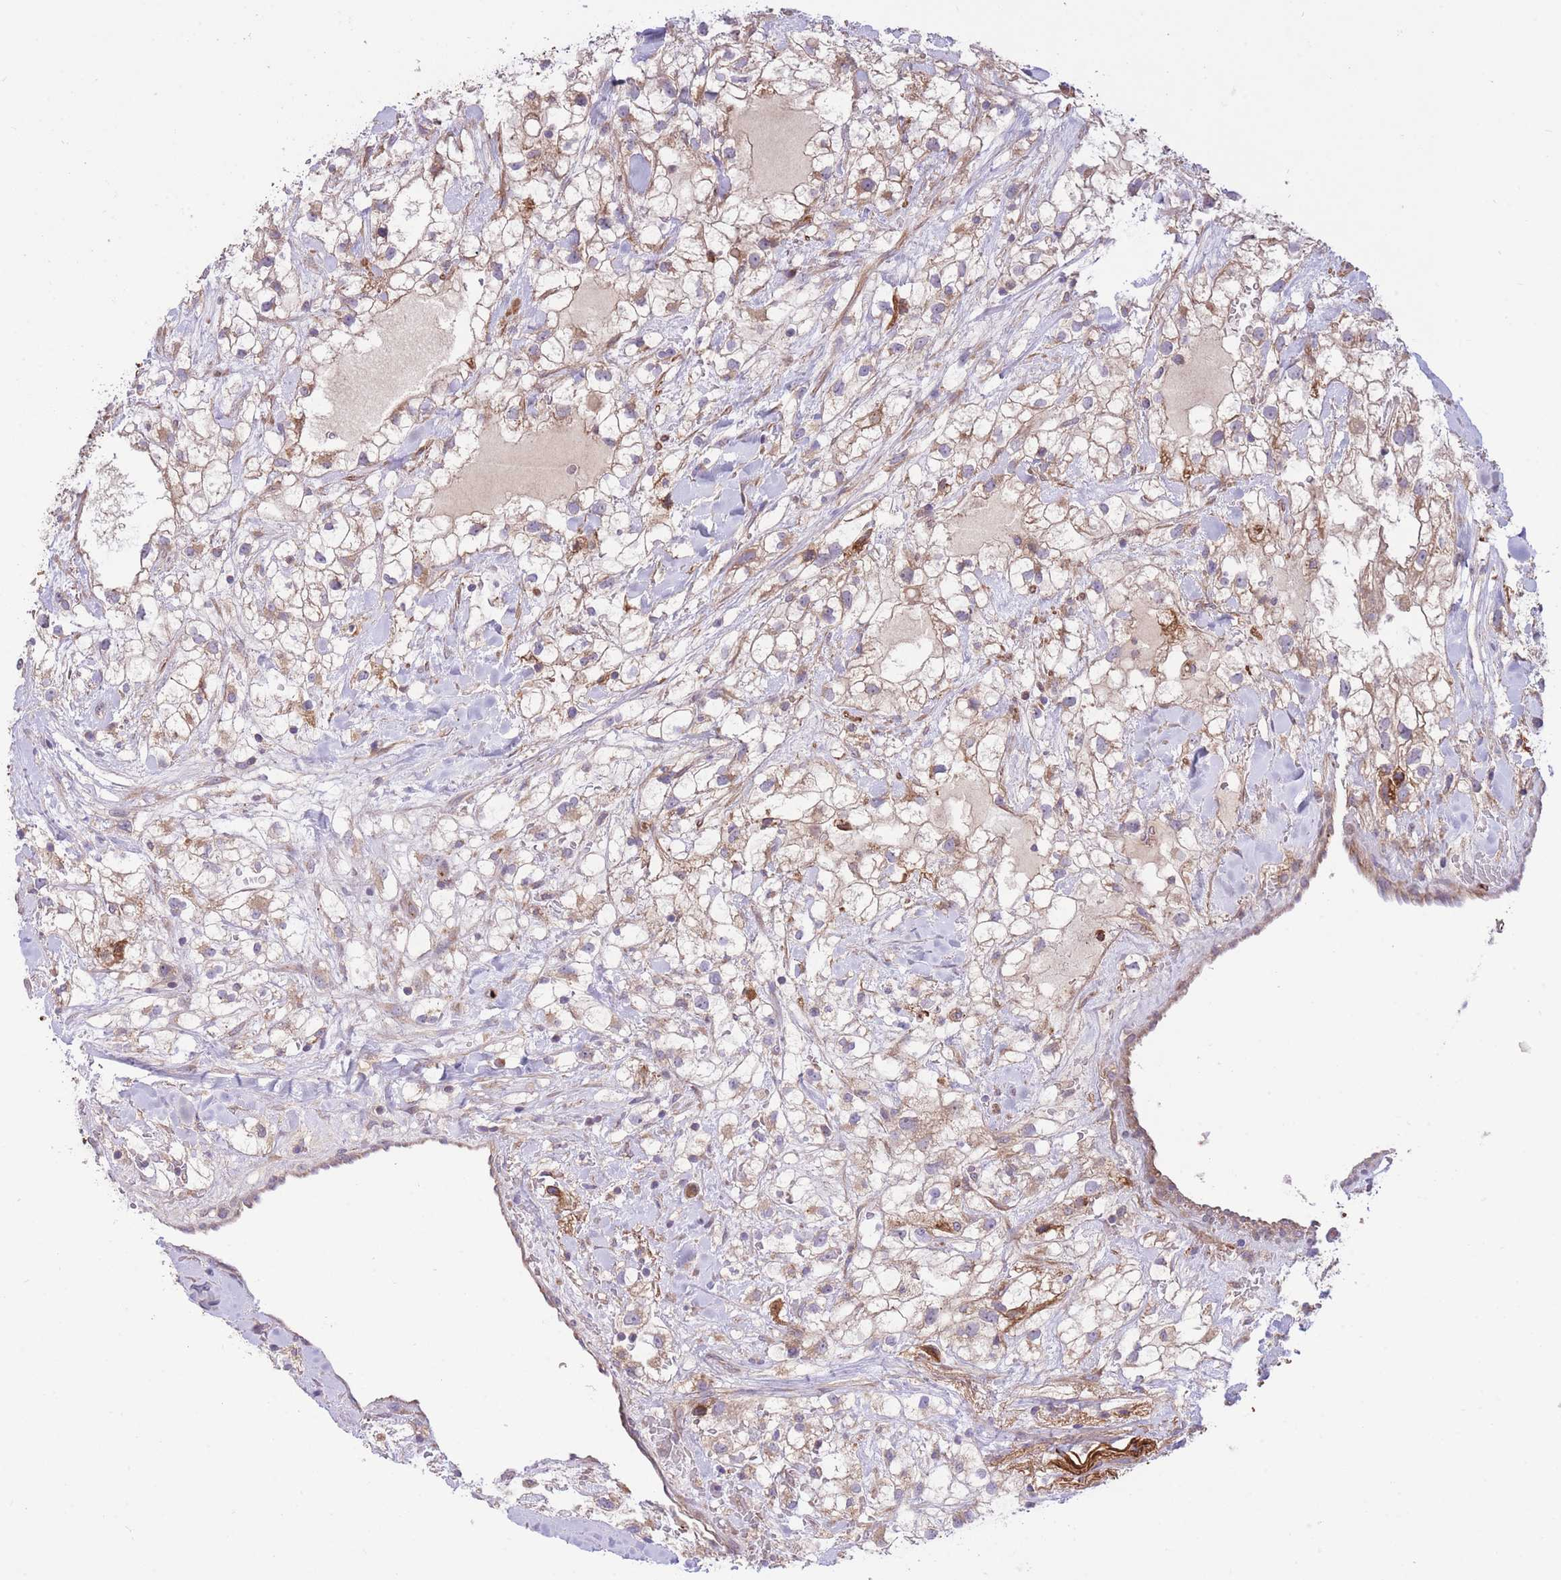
{"staining": {"intensity": "weak", "quantity": ">75%", "location": "cytoplasmic/membranous"}, "tissue": "renal cancer", "cell_type": "Tumor cells", "image_type": "cancer", "snomed": [{"axis": "morphology", "description": "Adenocarcinoma, NOS"}, {"axis": "topography", "description": "Kidney"}], "caption": "A brown stain highlights weak cytoplasmic/membranous staining of a protein in human renal adenocarcinoma tumor cells.", "gene": "ATP13A2", "patient": {"sex": "male", "age": 59}}